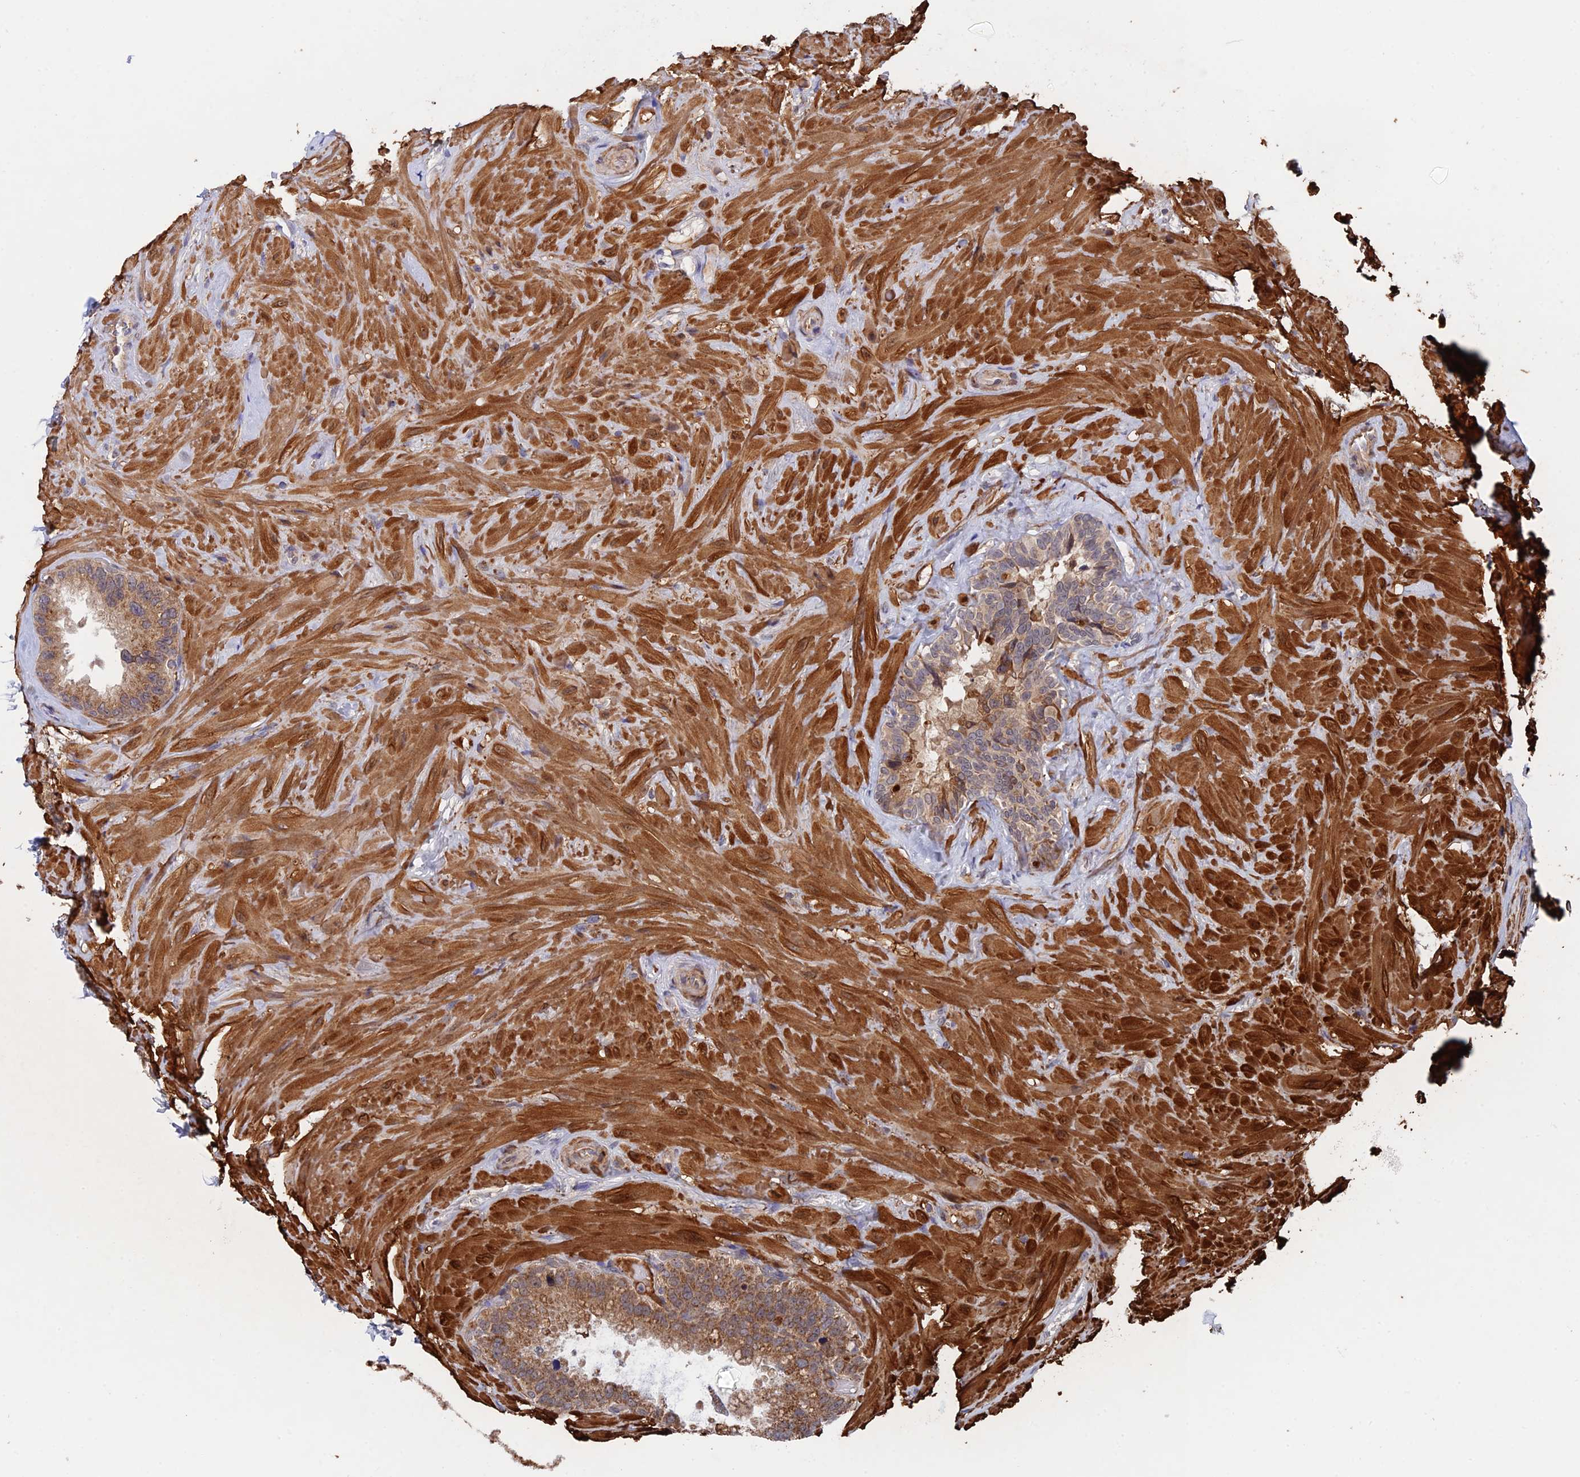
{"staining": {"intensity": "moderate", "quantity": ">75%", "location": "cytoplasmic/membranous"}, "tissue": "seminal vesicle", "cell_type": "Glandular cells", "image_type": "normal", "snomed": [{"axis": "morphology", "description": "Normal tissue, NOS"}, {"axis": "topography", "description": "Seminal veicle"}, {"axis": "topography", "description": "Peripheral nerve tissue"}], "caption": "Seminal vesicle stained with immunohistochemistry (IHC) demonstrates moderate cytoplasmic/membranous expression in about >75% of glandular cells.", "gene": "ZNF320", "patient": {"sex": "male", "age": 67}}